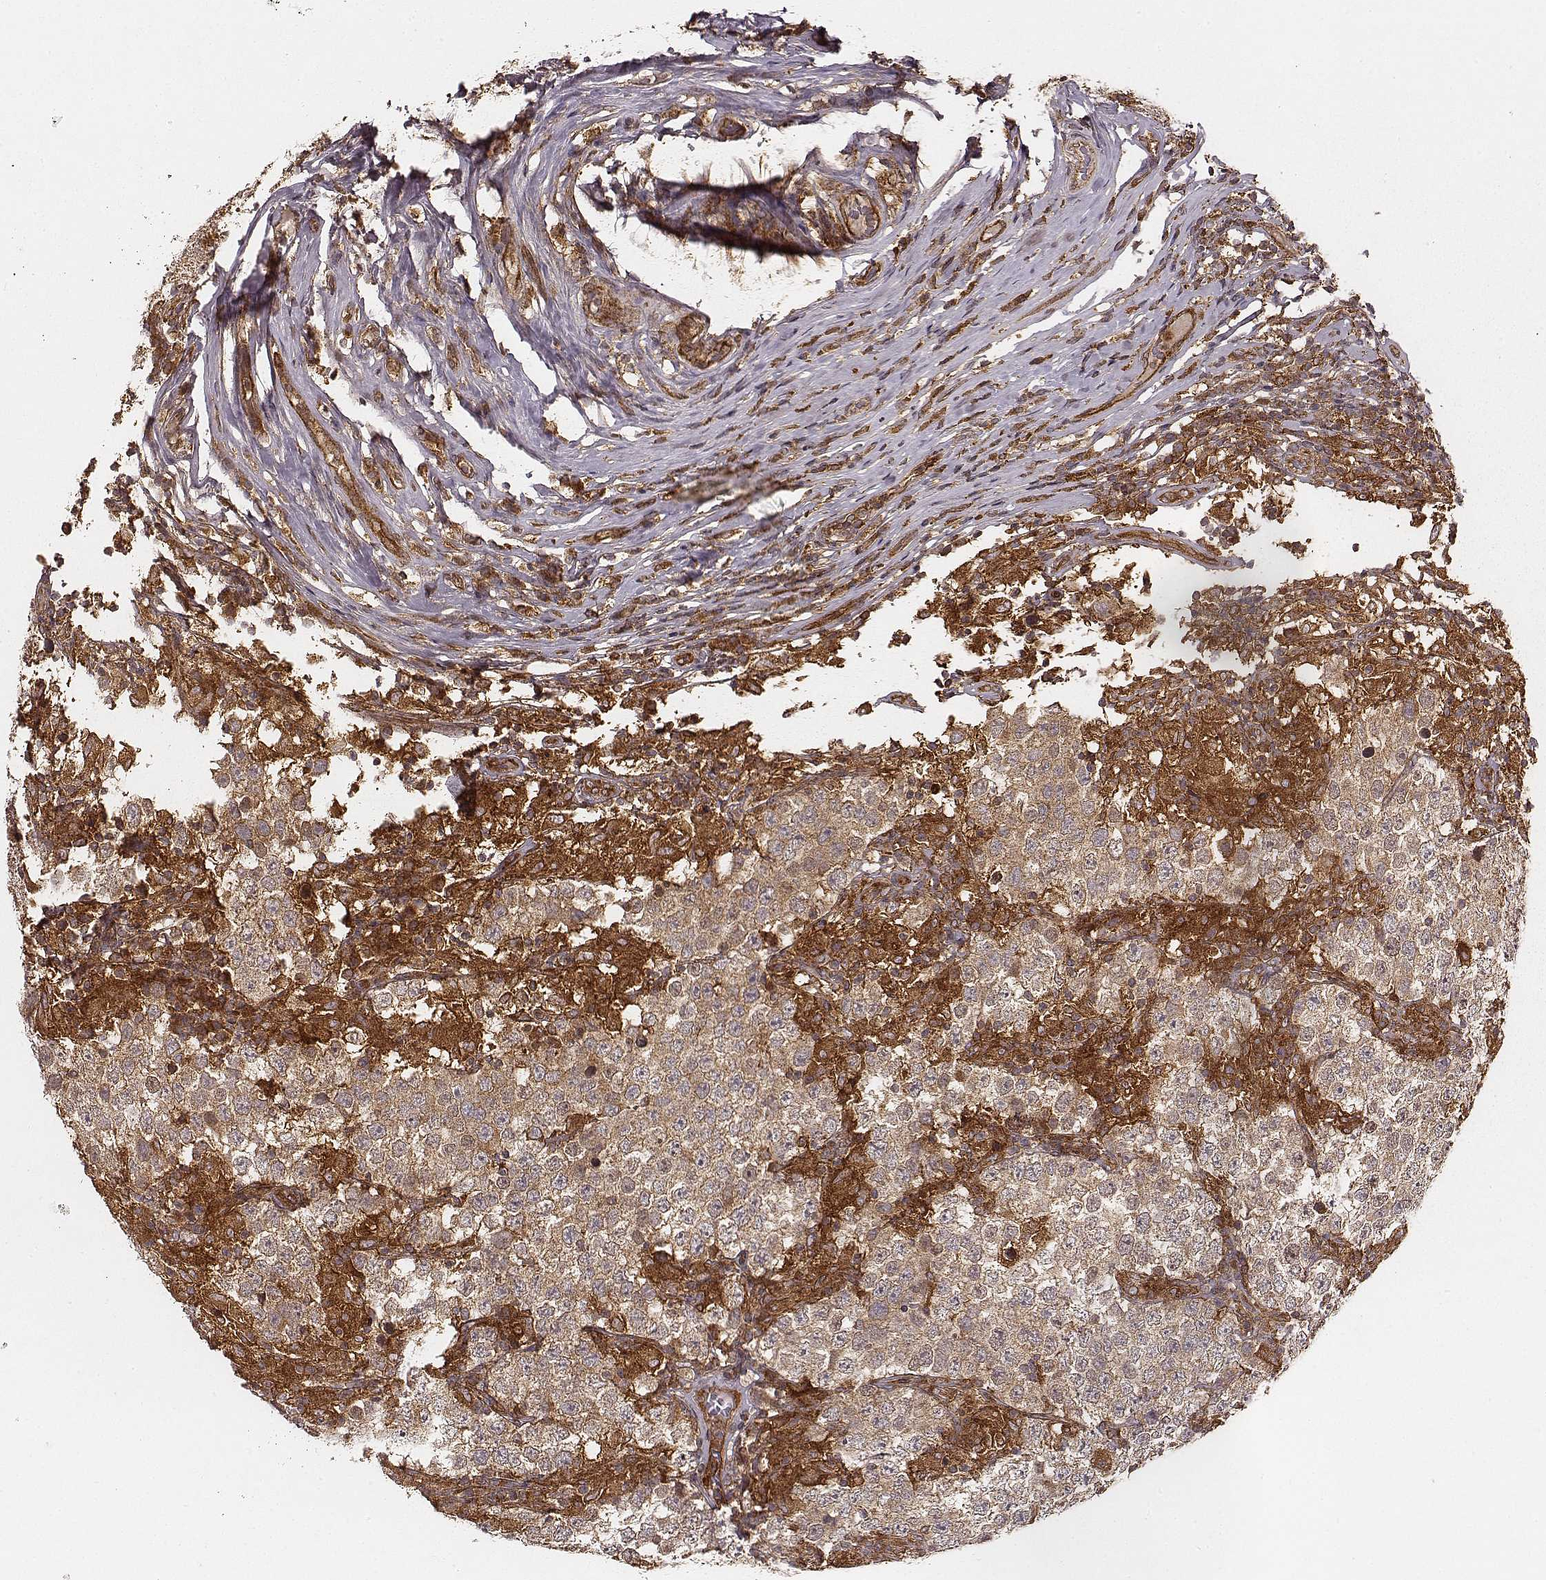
{"staining": {"intensity": "weak", "quantity": ">75%", "location": "cytoplasmic/membranous"}, "tissue": "testis cancer", "cell_type": "Tumor cells", "image_type": "cancer", "snomed": [{"axis": "morphology", "description": "Seminoma, NOS"}, {"axis": "morphology", "description": "Carcinoma, Embryonal, NOS"}, {"axis": "topography", "description": "Testis"}], "caption": "Approximately >75% of tumor cells in testis cancer reveal weak cytoplasmic/membranous protein expression as visualized by brown immunohistochemical staining.", "gene": "VPS26A", "patient": {"sex": "male", "age": 41}}